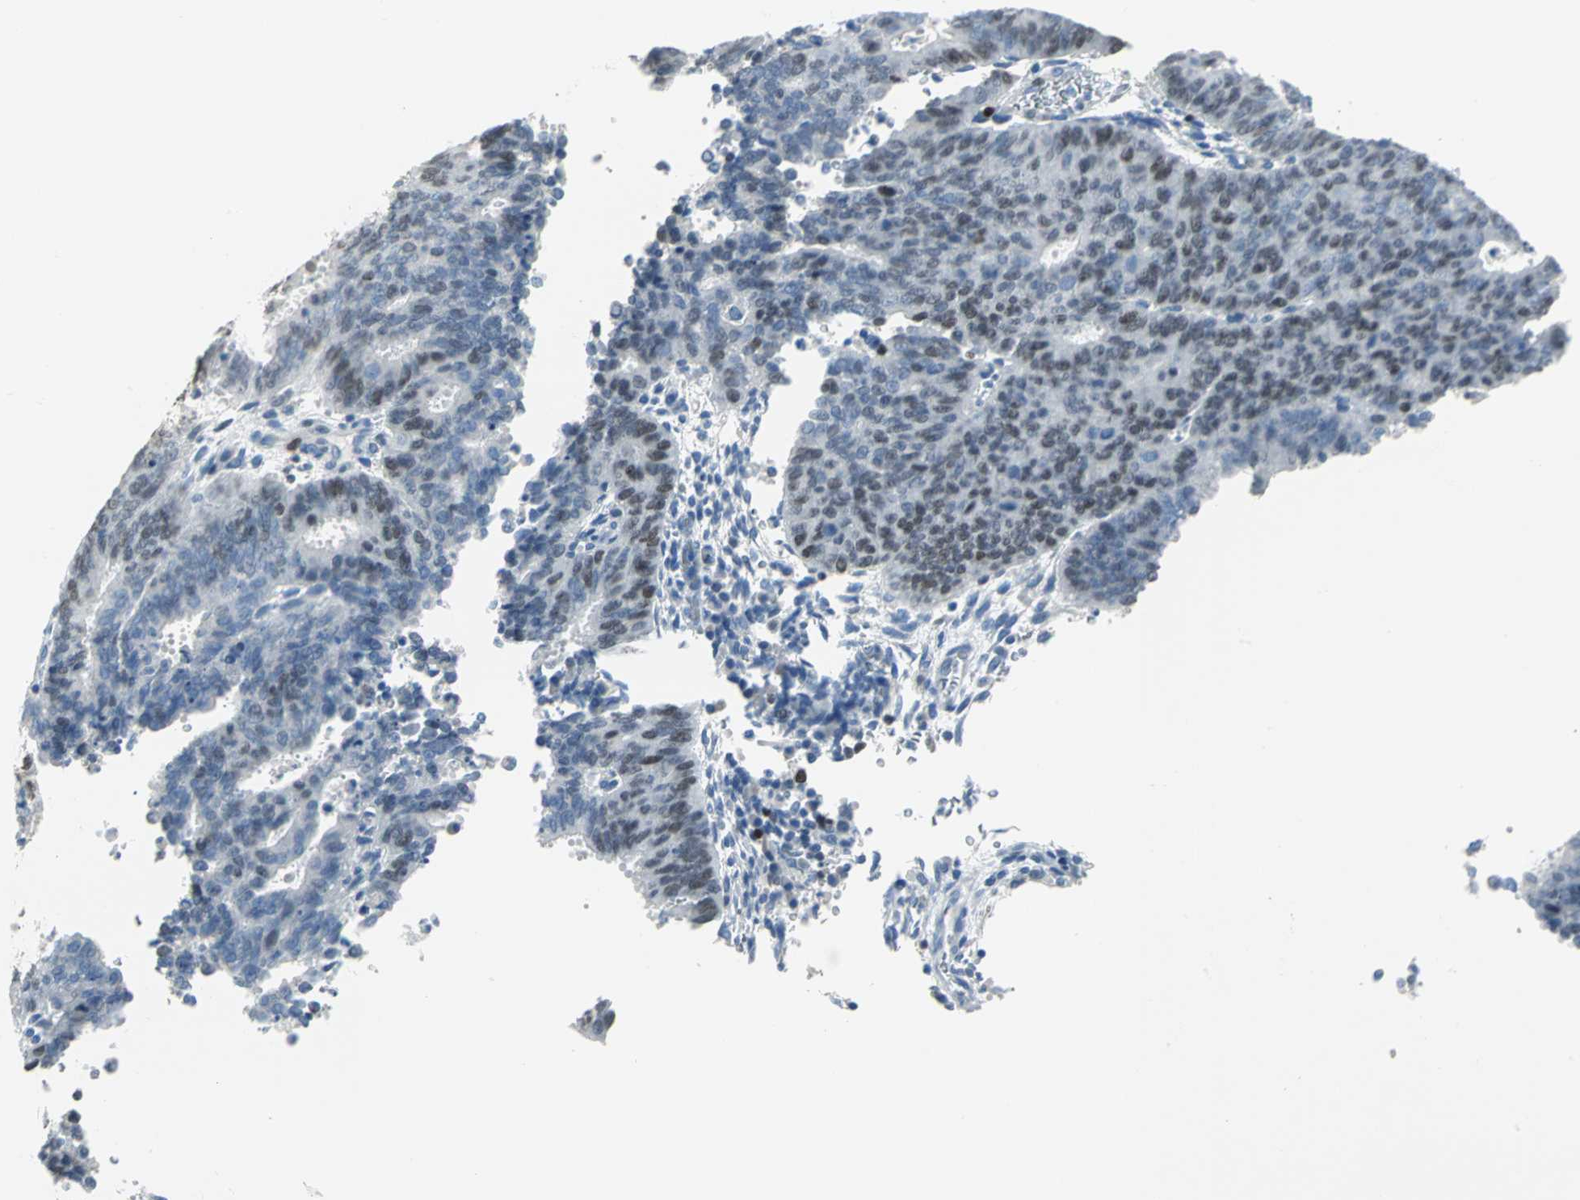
{"staining": {"intensity": "moderate", "quantity": "25%-75%", "location": "nuclear"}, "tissue": "cervical cancer", "cell_type": "Tumor cells", "image_type": "cancer", "snomed": [{"axis": "morphology", "description": "Adenocarcinoma, NOS"}, {"axis": "topography", "description": "Cervix"}], "caption": "This is a micrograph of immunohistochemistry staining of cervical cancer (adenocarcinoma), which shows moderate expression in the nuclear of tumor cells.", "gene": "MCM3", "patient": {"sex": "female", "age": 44}}